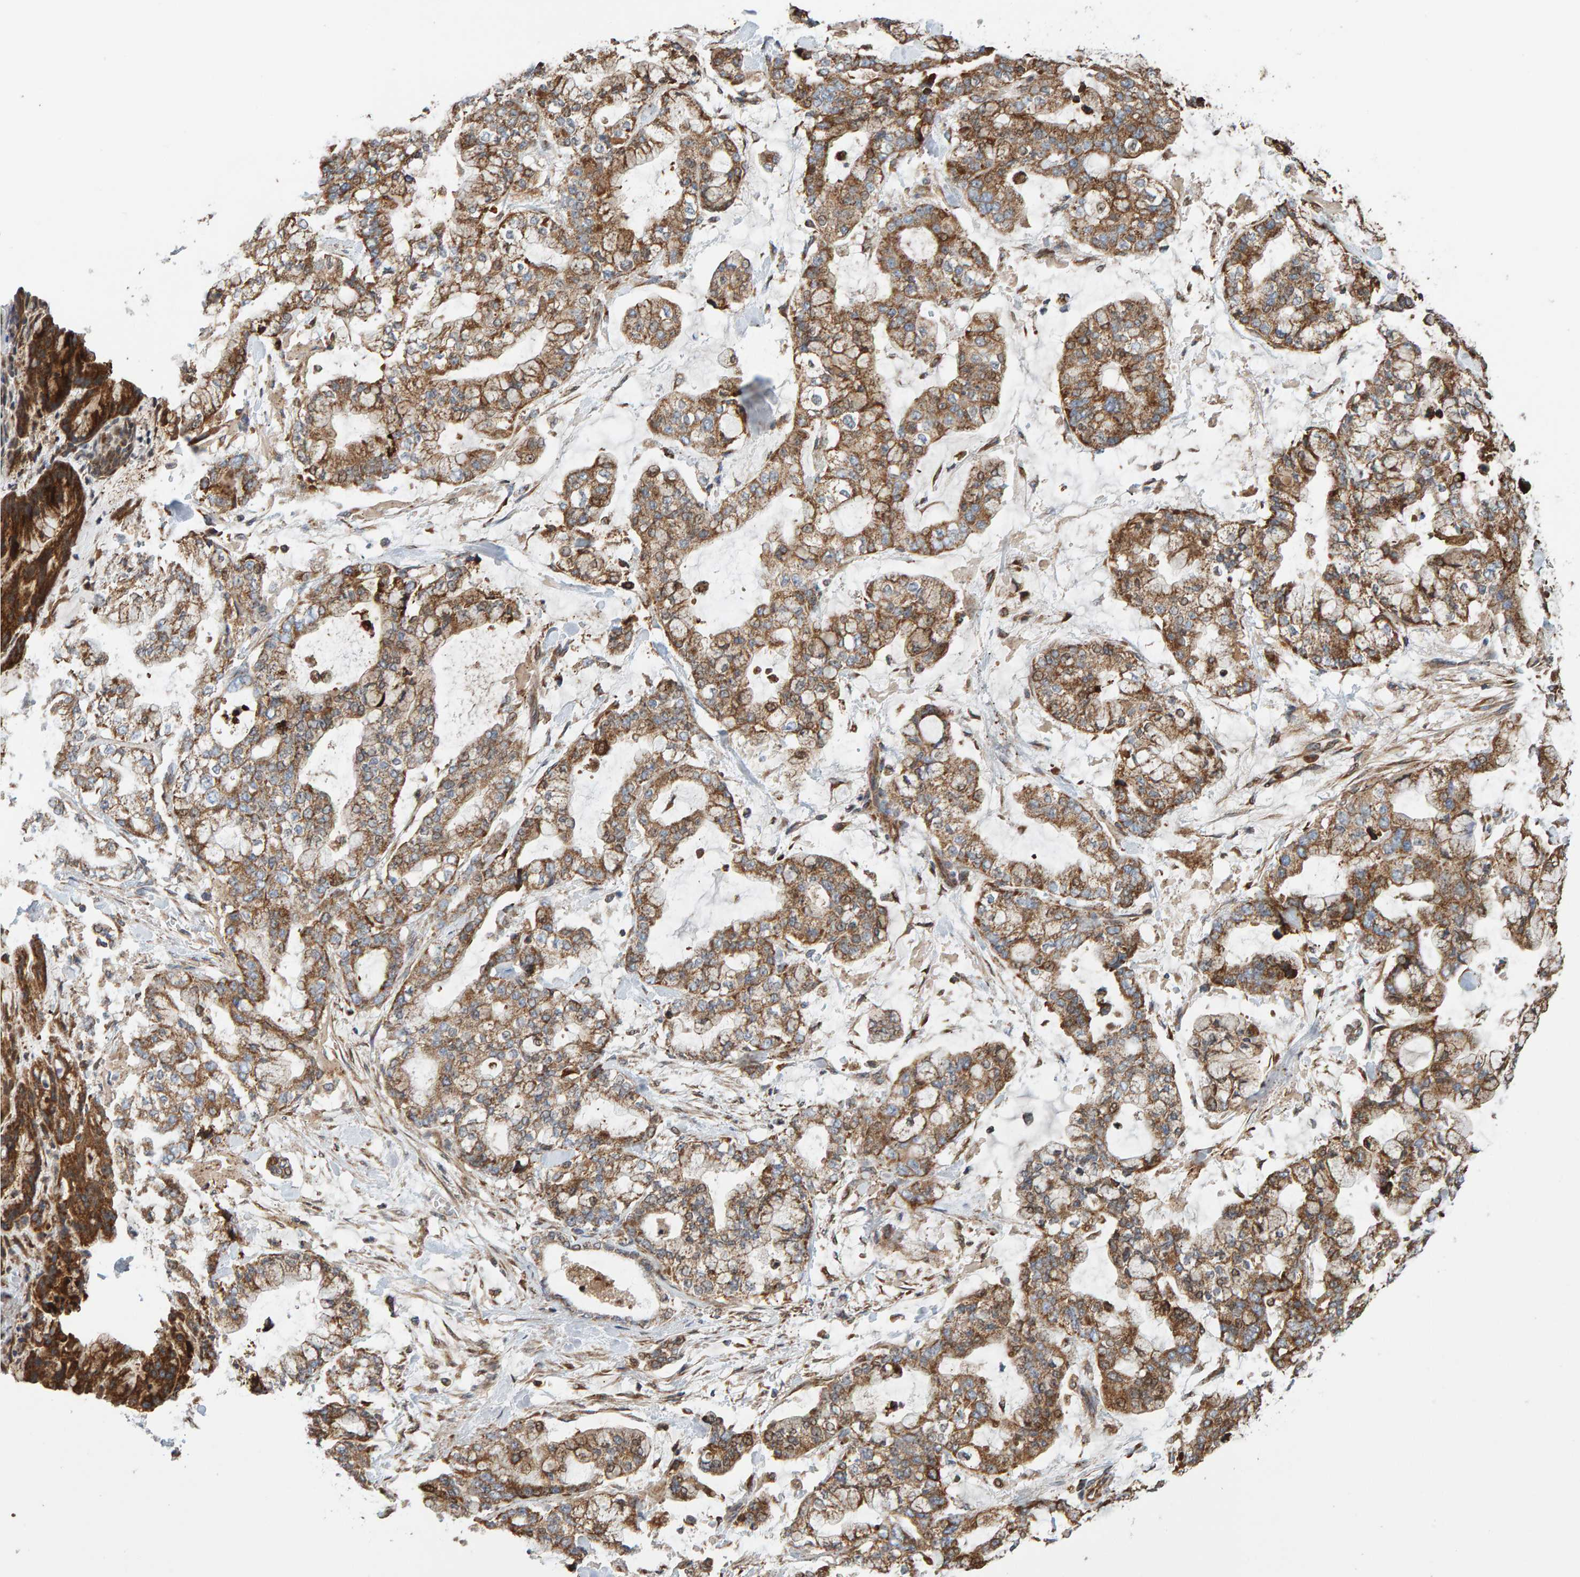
{"staining": {"intensity": "moderate", "quantity": ">75%", "location": "cytoplasmic/membranous"}, "tissue": "stomach cancer", "cell_type": "Tumor cells", "image_type": "cancer", "snomed": [{"axis": "morphology", "description": "Normal tissue, NOS"}, {"axis": "morphology", "description": "Adenocarcinoma, NOS"}, {"axis": "topography", "description": "Stomach, upper"}, {"axis": "topography", "description": "Stomach"}], "caption": "High-power microscopy captured an immunohistochemistry photomicrograph of adenocarcinoma (stomach), revealing moderate cytoplasmic/membranous expression in about >75% of tumor cells.", "gene": "MRPL45", "patient": {"sex": "male", "age": 76}}